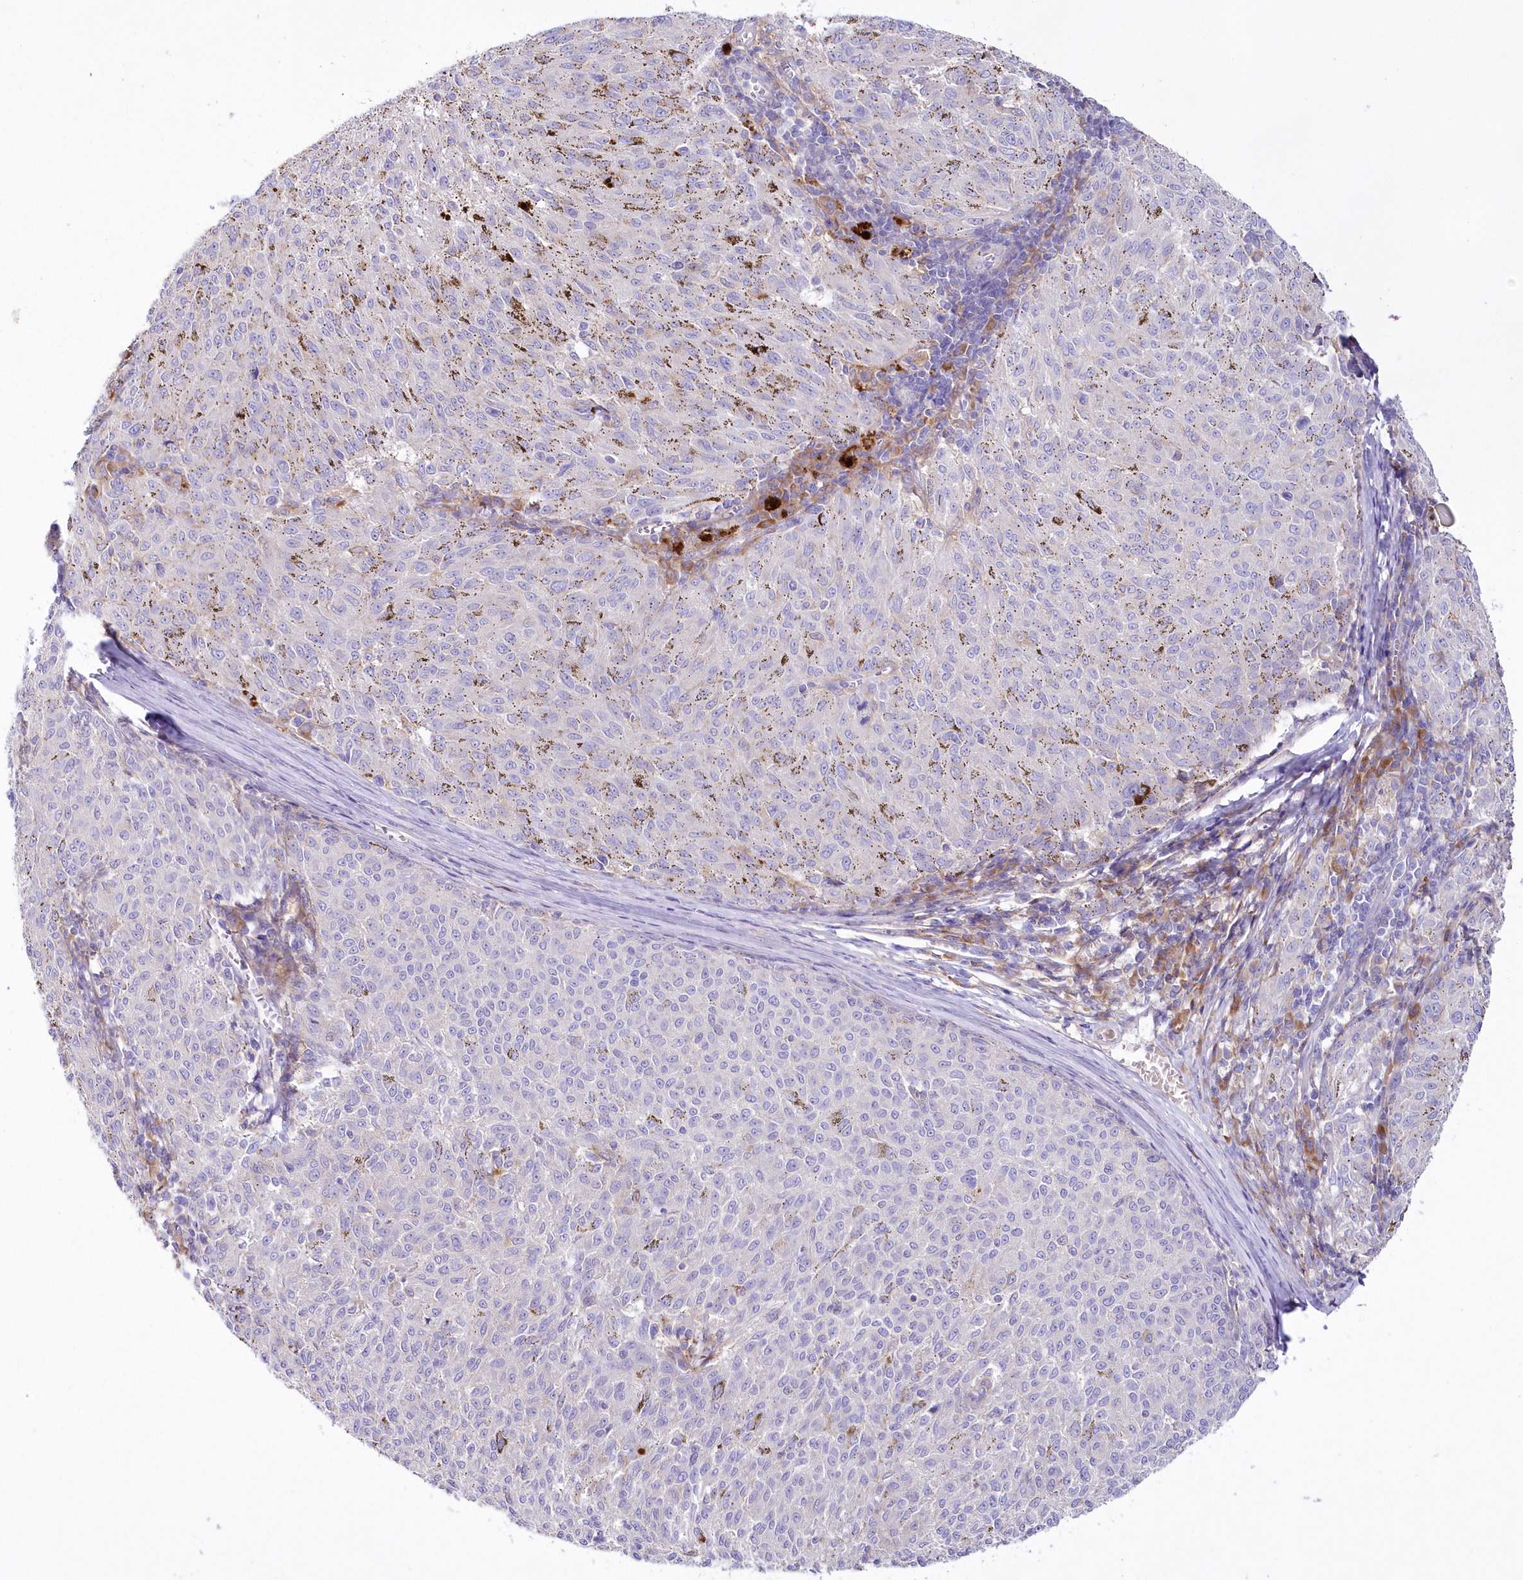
{"staining": {"intensity": "negative", "quantity": "none", "location": "none"}, "tissue": "melanoma", "cell_type": "Tumor cells", "image_type": "cancer", "snomed": [{"axis": "morphology", "description": "Malignant melanoma, NOS"}, {"axis": "topography", "description": "Skin"}], "caption": "DAB immunohistochemical staining of human melanoma exhibits no significant expression in tumor cells. The staining was performed using DAB to visualize the protein expression in brown, while the nuclei were stained in blue with hematoxylin (Magnification: 20x).", "gene": "ARFGEF3", "patient": {"sex": "female", "age": 72}}